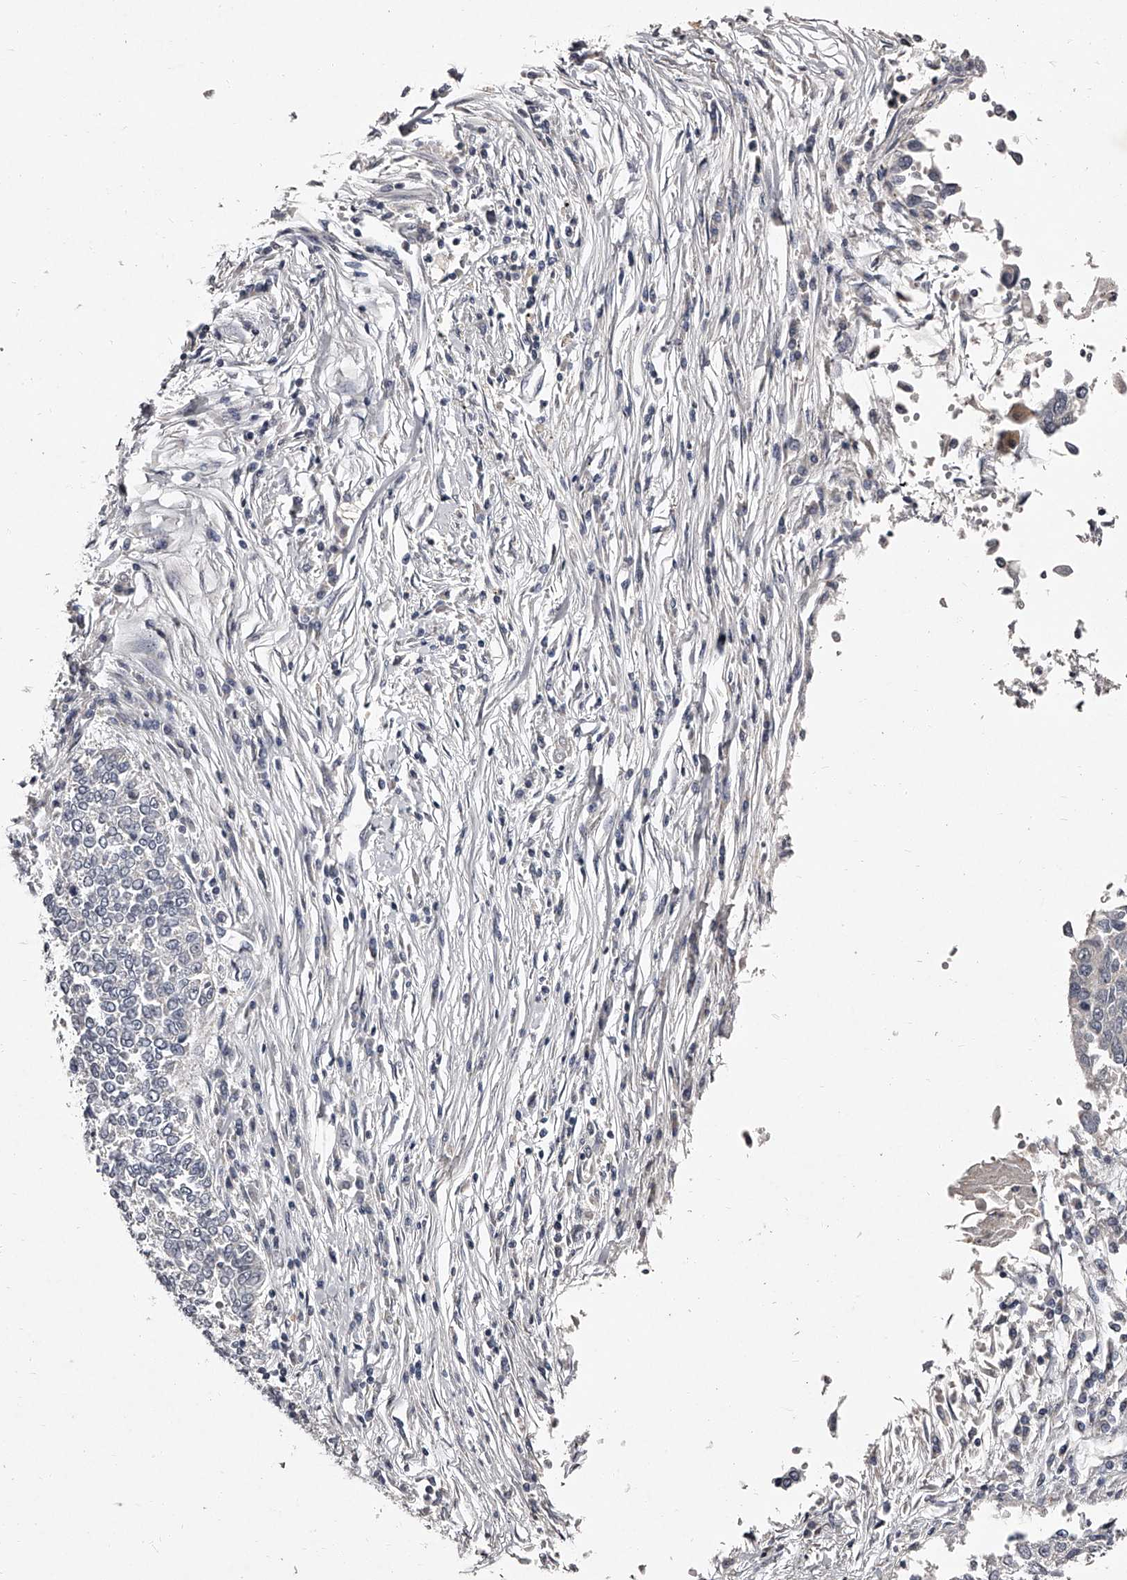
{"staining": {"intensity": "negative", "quantity": "none", "location": "none"}, "tissue": "lung cancer", "cell_type": "Tumor cells", "image_type": "cancer", "snomed": [{"axis": "morphology", "description": "Normal tissue, NOS"}, {"axis": "morphology", "description": "Squamous cell carcinoma, NOS"}, {"axis": "topography", "description": "Cartilage tissue"}, {"axis": "topography", "description": "Bronchus"}, {"axis": "topography", "description": "Lung"}, {"axis": "topography", "description": "Peripheral nerve tissue"}], "caption": "Human lung cancer (squamous cell carcinoma) stained for a protein using immunohistochemistry shows no expression in tumor cells.", "gene": "NT5DC1", "patient": {"sex": "female", "age": 49}}